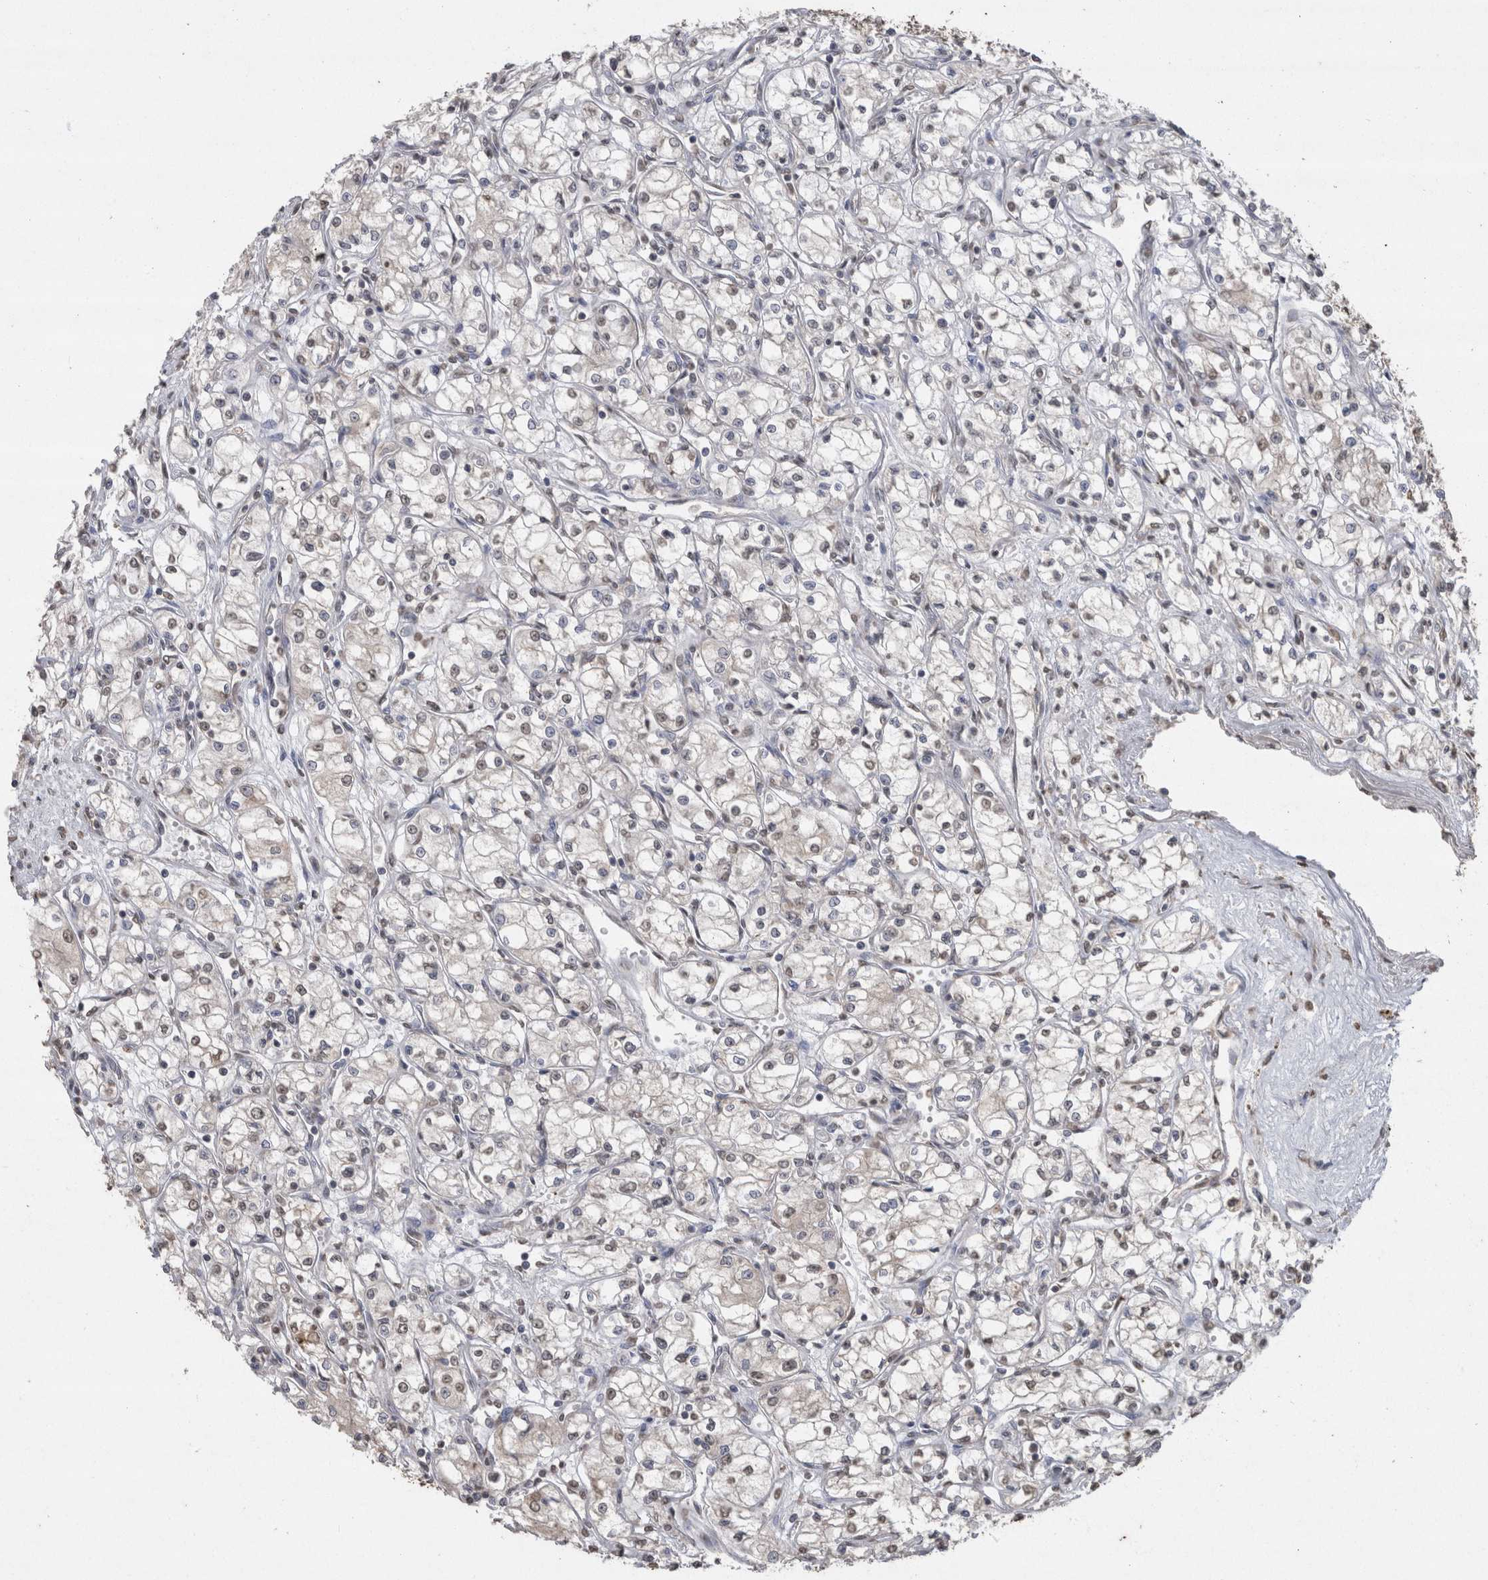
{"staining": {"intensity": "weak", "quantity": "<25%", "location": "nuclear"}, "tissue": "renal cancer", "cell_type": "Tumor cells", "image_type": "cancer", "snomed": [{"axis": "morphology", "description": "Normal tissue, NOS"}, {"axis": "morphology", "description": "Adenocarcinoma, NOS"}, {"axis": "topography", "description": "Kidney"}], "caption": "This is an immunohistochemistry (IHC) image of adenocarcinoma (renal). There is no positivity in tumor cells.", "gene": "CRELD2", "patient": {"sex": "male", "age": 59}}